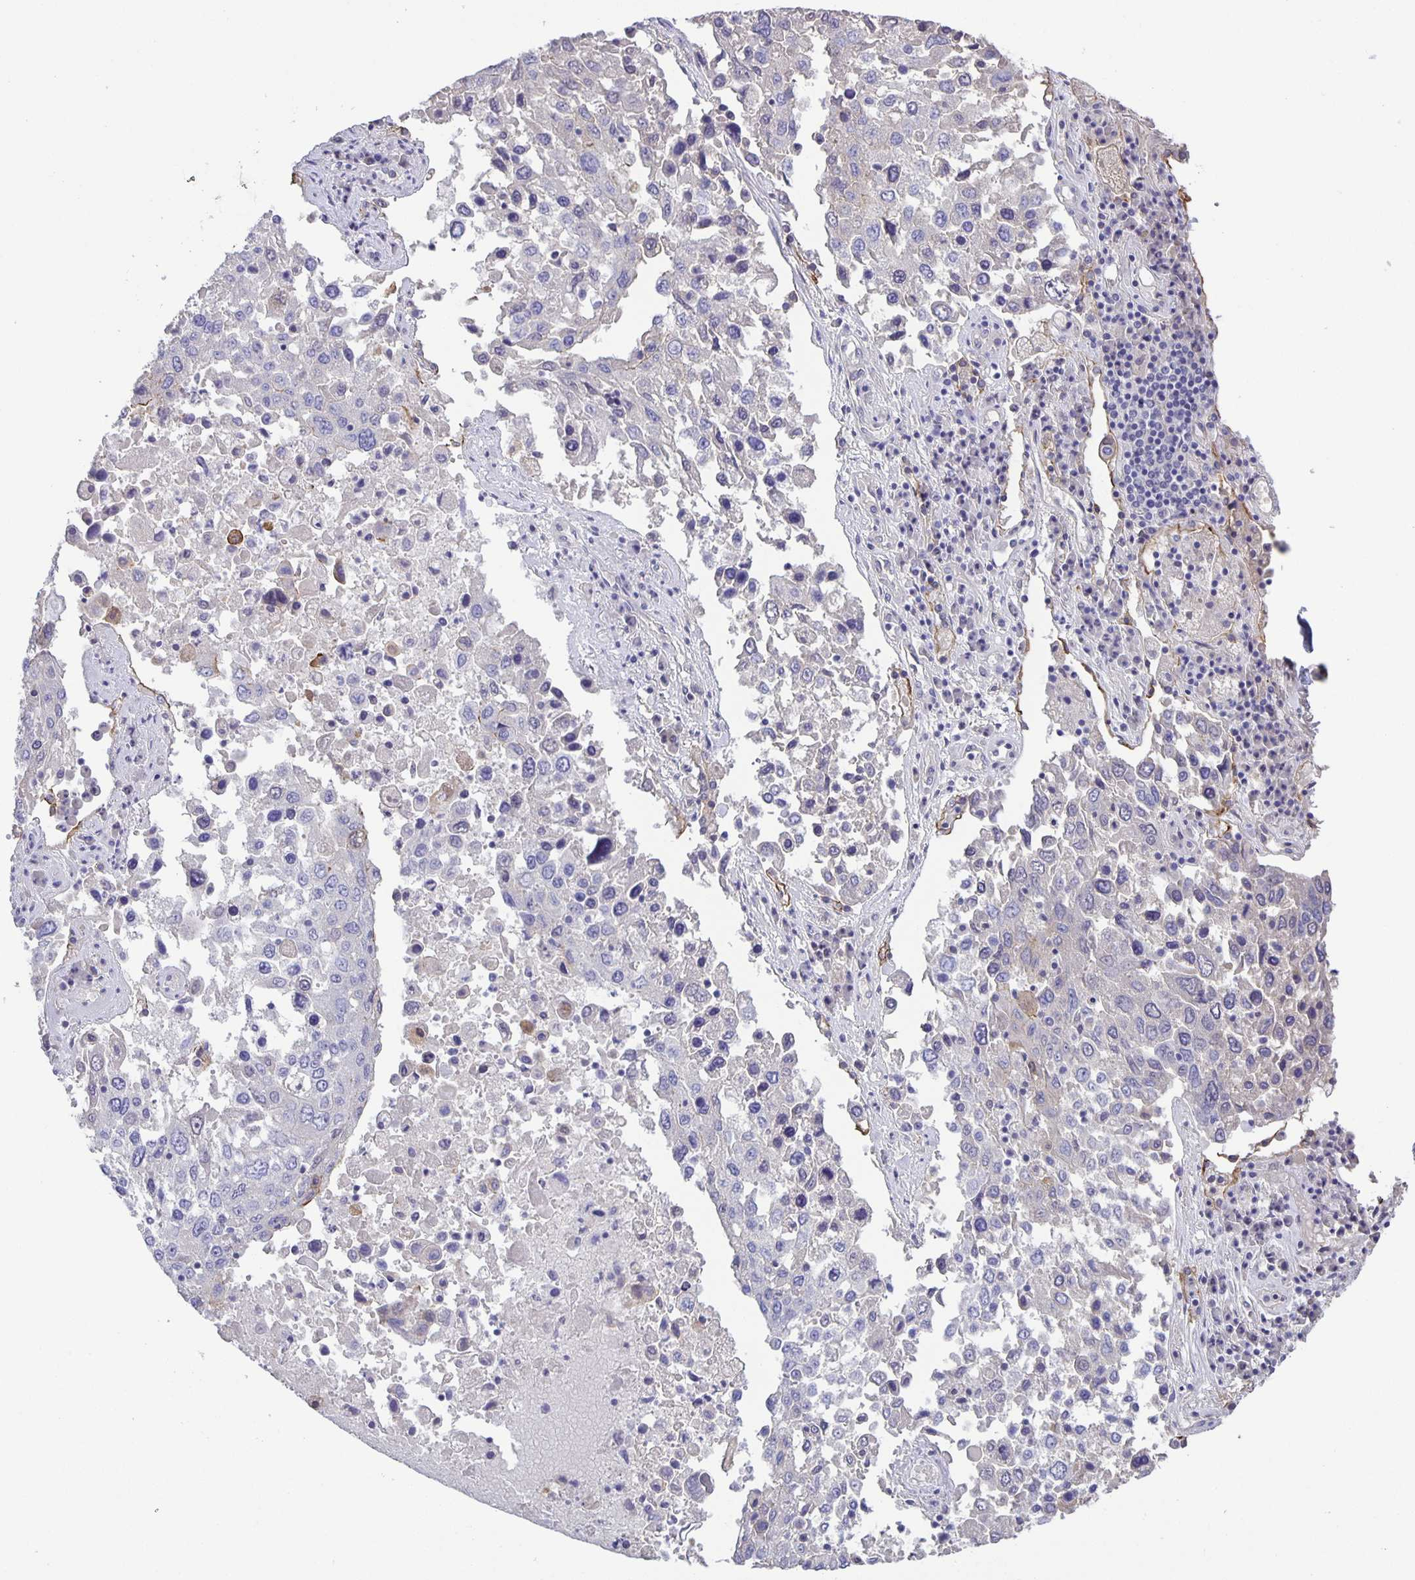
{"staining": {"intensity": "negative", "quantity": "none", "location": "none"}, "tissue": "lung cancer", "cell_type": "Tumor cells", "image_type": "cancer", "snomed": [{"axis": "morphology", "description": "Squamous cell carcinoma, NOS"}, {"axis": "topography", "description": "Lung"}], "caption": "Lung cancer (squamous cell carcinoma) was stained to show a protein in brown. There is no significant positivity in tumor cells. The staining was performed using DAB (3,3'-diaminobenzidine) to visualize the protein expression in brown, while the nuclei were stained in blue with hematoxylin (Magnification: 20x).", "gene": "PTPN3", "patient": {"sex": "male", "age": 65}}